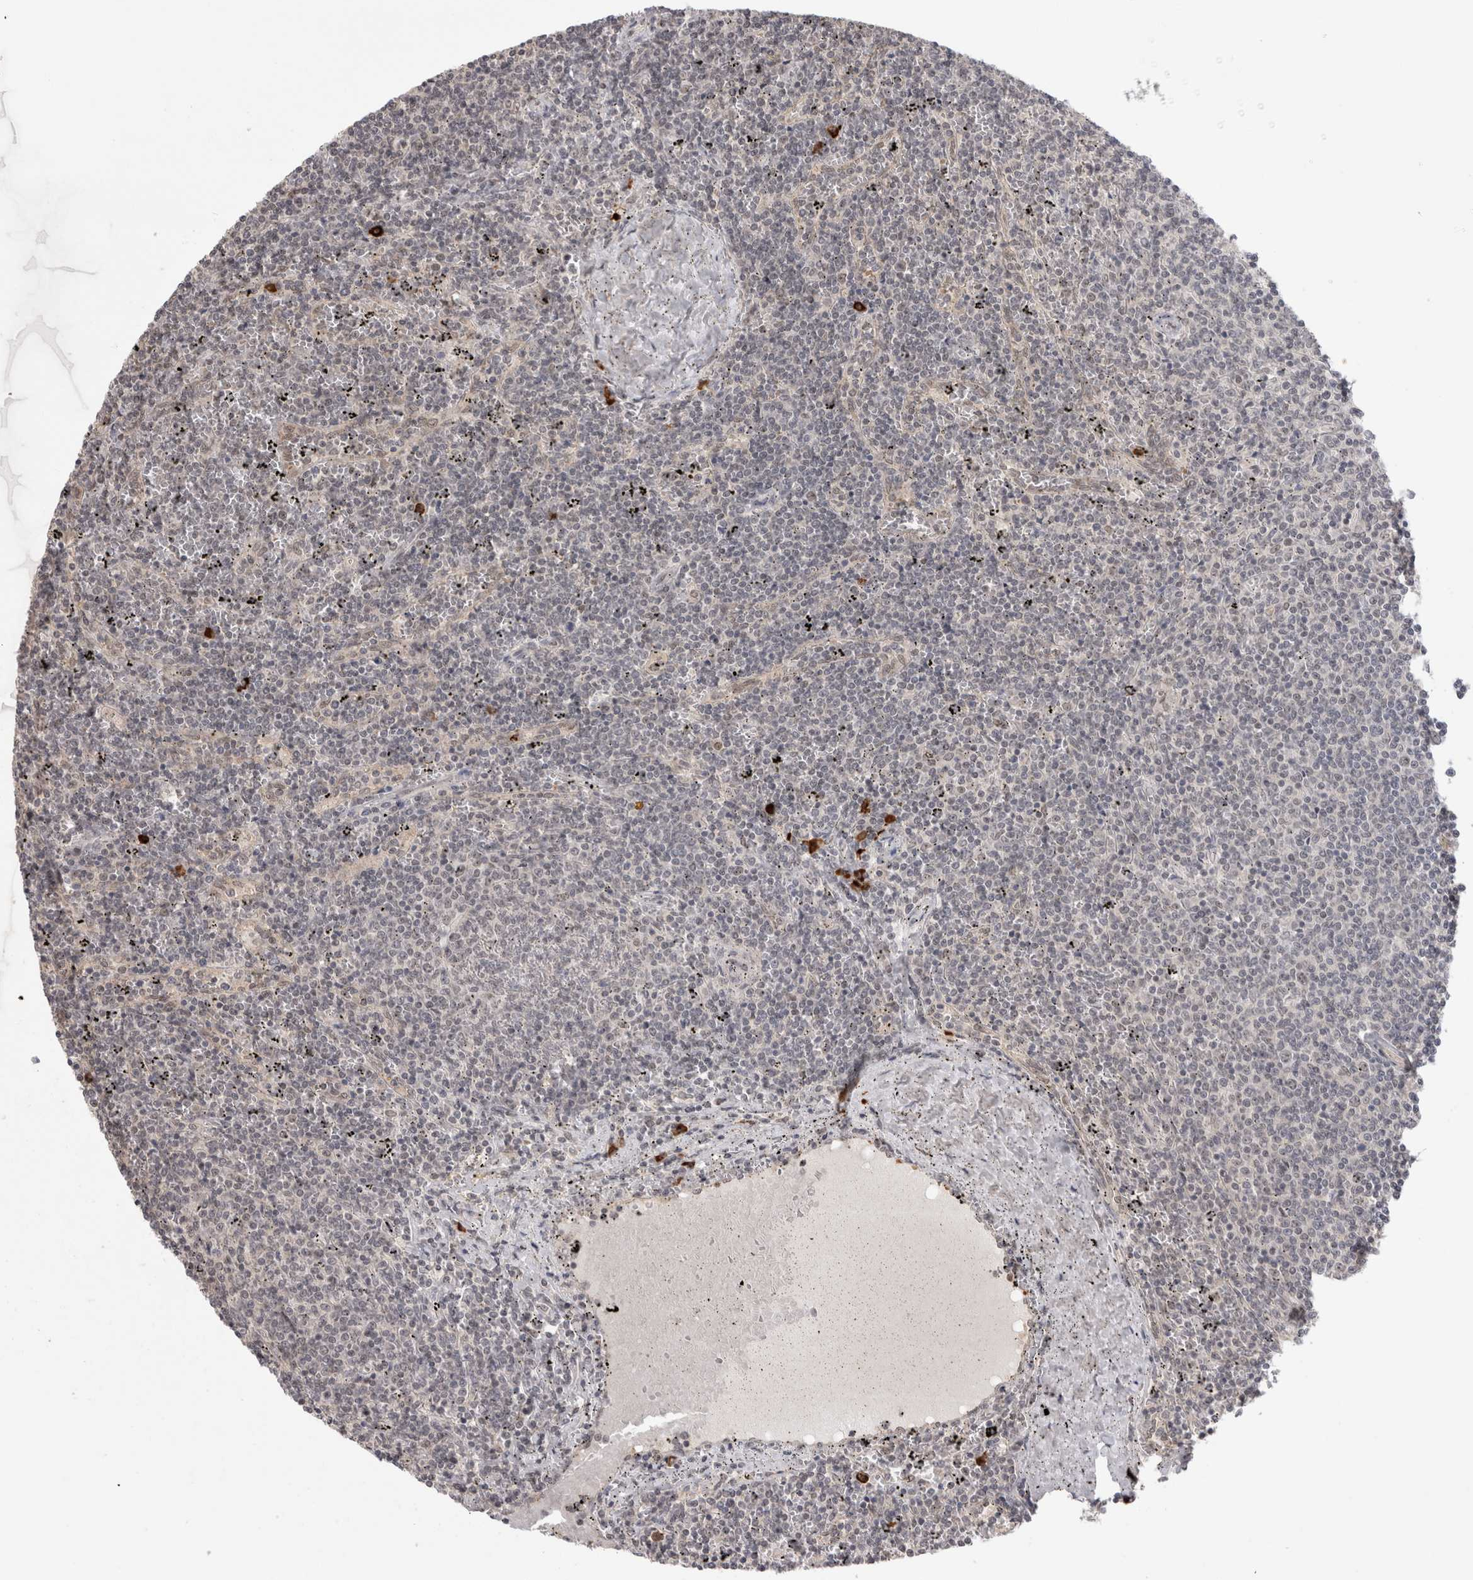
{"staining": {"intensity": "negative", "quantity": "none", "location": "none"}, "tissue": "lymphoma", "cell_type": "Tumor cells", "image_type": "cancer", "snomed": [{"axis": "morphology", "description": "Malignant lymphoma, non-Hodgkin's type, Low grade"}, {"axis": "topography", "description": "Spleen"}], "caption": "IHC micrograph of neoplastic tissue: lymphoma stained with DAB (3,3'-diaminobenzidine) reveals no significant protein positivity in tumor cells. (Stains: DAB (3,3'-diaminobenzidine) immunohistochemistry (IHC) with hematoxylin counter stain, Microscopy: brightfield microscopy at high magnification).", "gene": "ZNF24", "patient": {"sex": "female", "age": 50}}